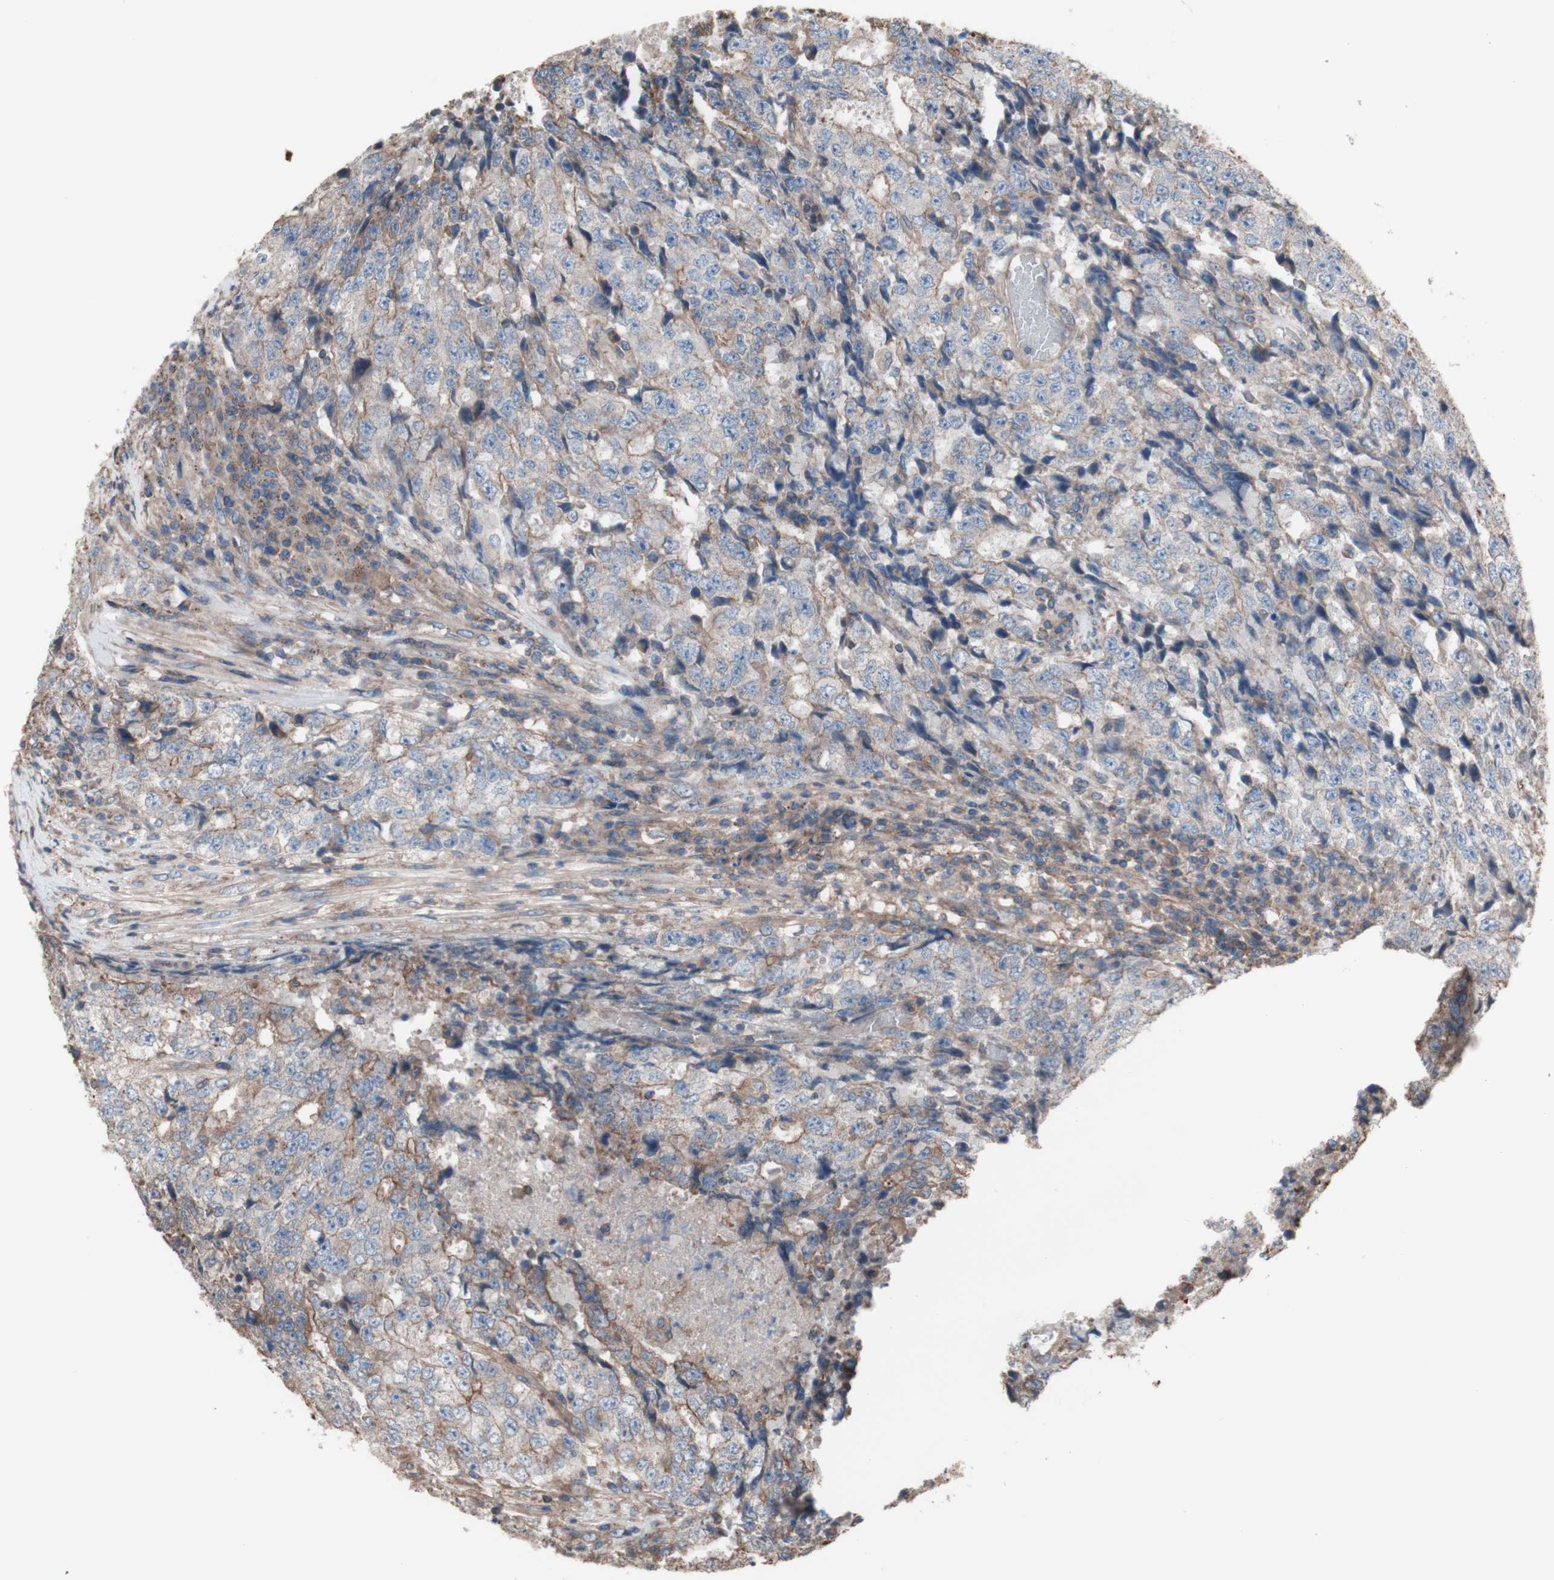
{"staining": {"intensity": "weak", "quantity": ">75%", "location": "cytoplasmic/membranous"}, "tissue": "testis cancer", "cell_type": "Tumor cells", "image_type": "cancer", "snomed": [{"axis": "morphology", "description": "Necrosis, NOS"}, {"axis": "morphology", "description": "Carcinoma, Embryonal, NOS"}, {"axis": "topography", "description": "Testis"}], "caption": "The photomicrograph demonstrates a brown stain indicating the presence of a protein in the cytoplasmic/membranous of tumor cells in embryonal carcinoma (testis). (brown staining indicates protein expression, while blue staining denotes nuclei).", "gene": "COPB1", "patient": {"sex": "male", "age": 19}}